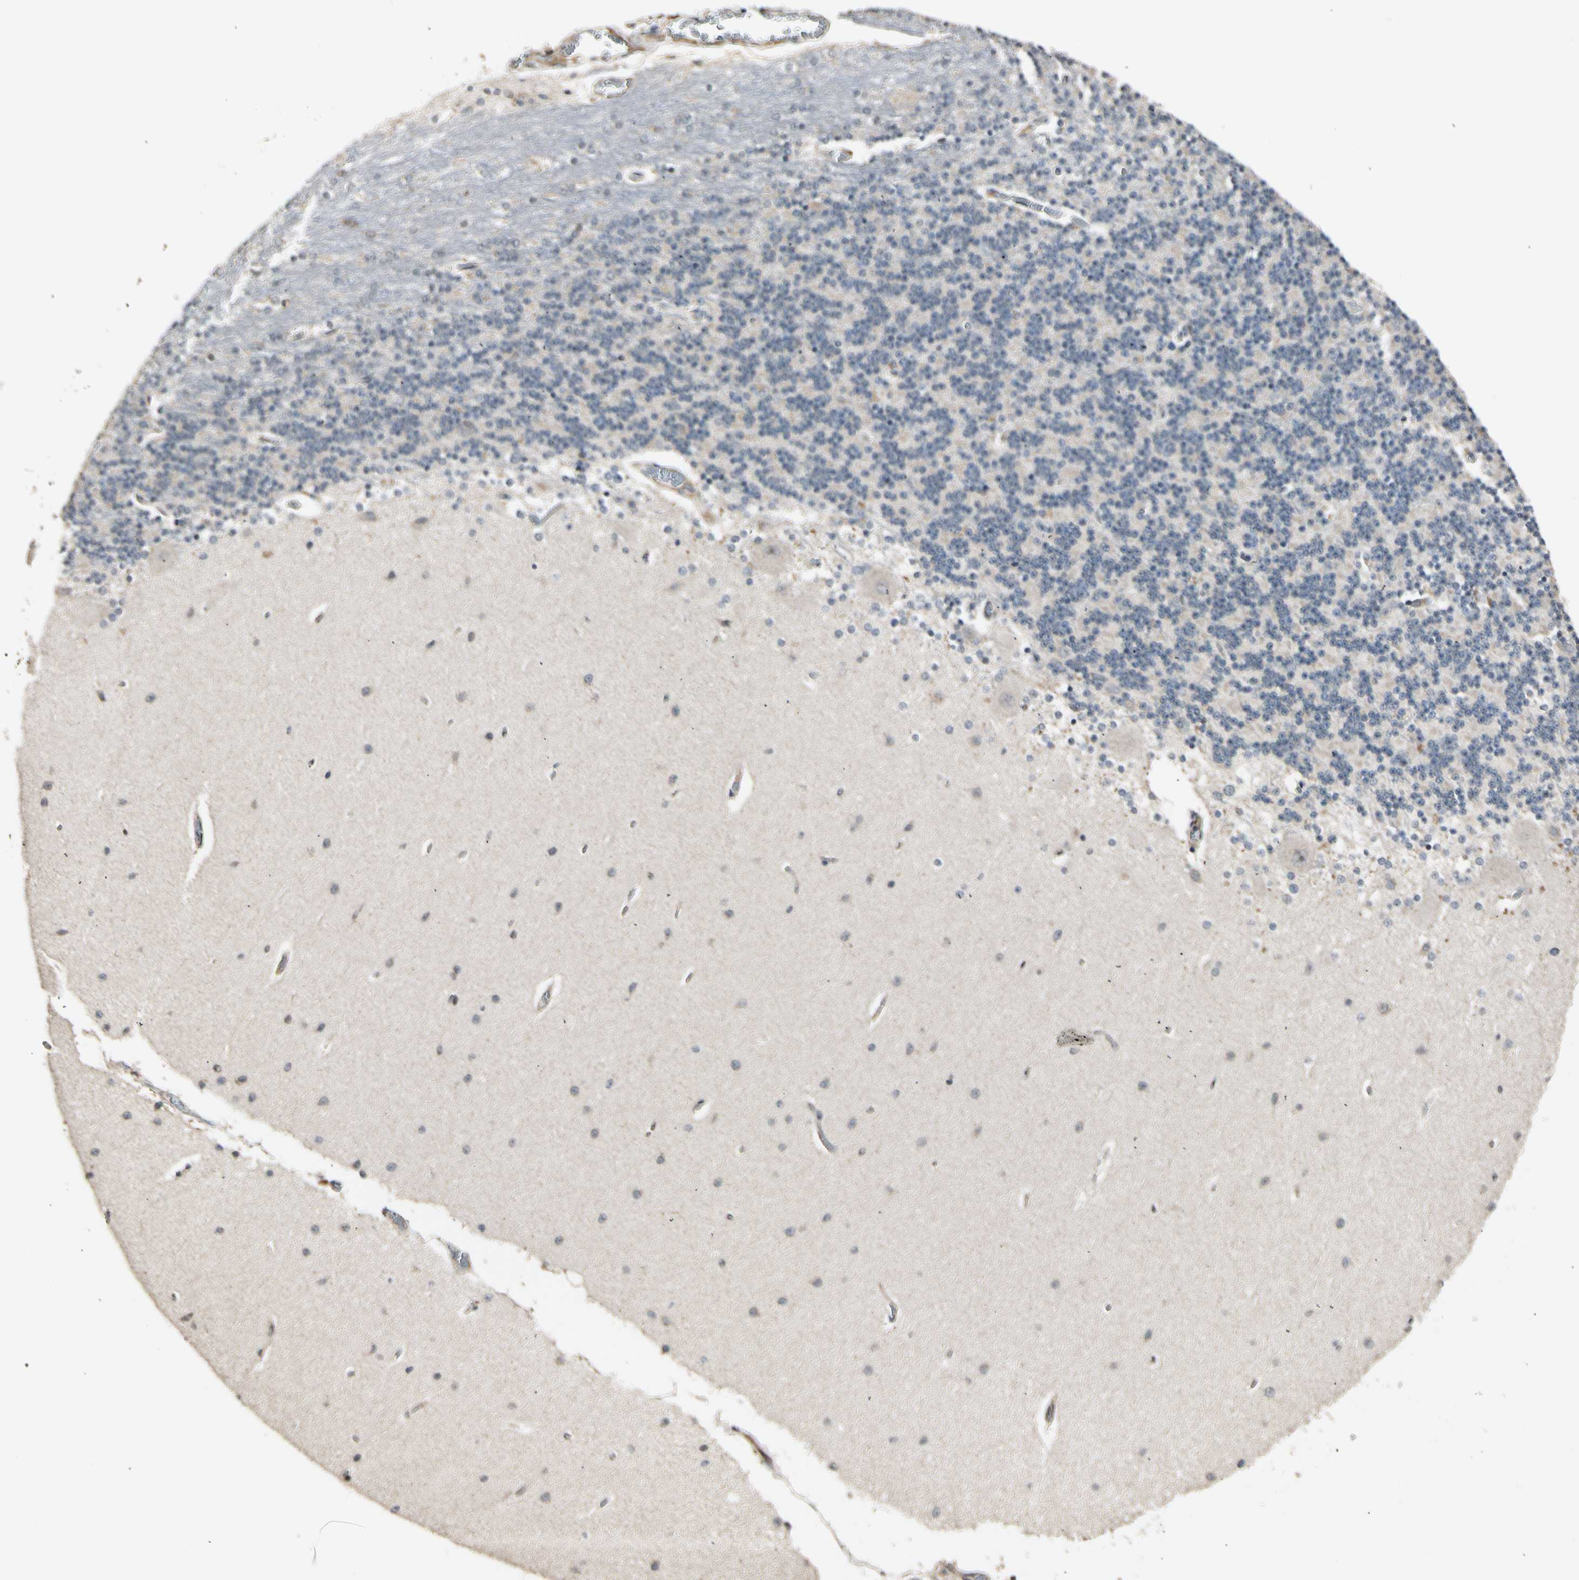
{"staining": {"intensity": "weak", "quantity": "<25%", "location": "cytoplasmic/membranous"}, "tissue": "cerebellum", "cell_type": "Cells in granular layer", "image_type": "normal", "snomed": [{"axis": "morphology", "description": "Normal tissue, NOS"}, {"axis": "topography", "description": "Cerebellum"}], "caption": "Immunohistochemical staining of unremarkable cerebellum shows no significant expression in cells in granular layer. The staining was performed using DAB to visualize the protein expression in brown, while the nuclei were stained in blue with hematoxylin (Magnification: 20x).", "gene": "SVBP", "patient": {"sex": "female", "age": 54}}